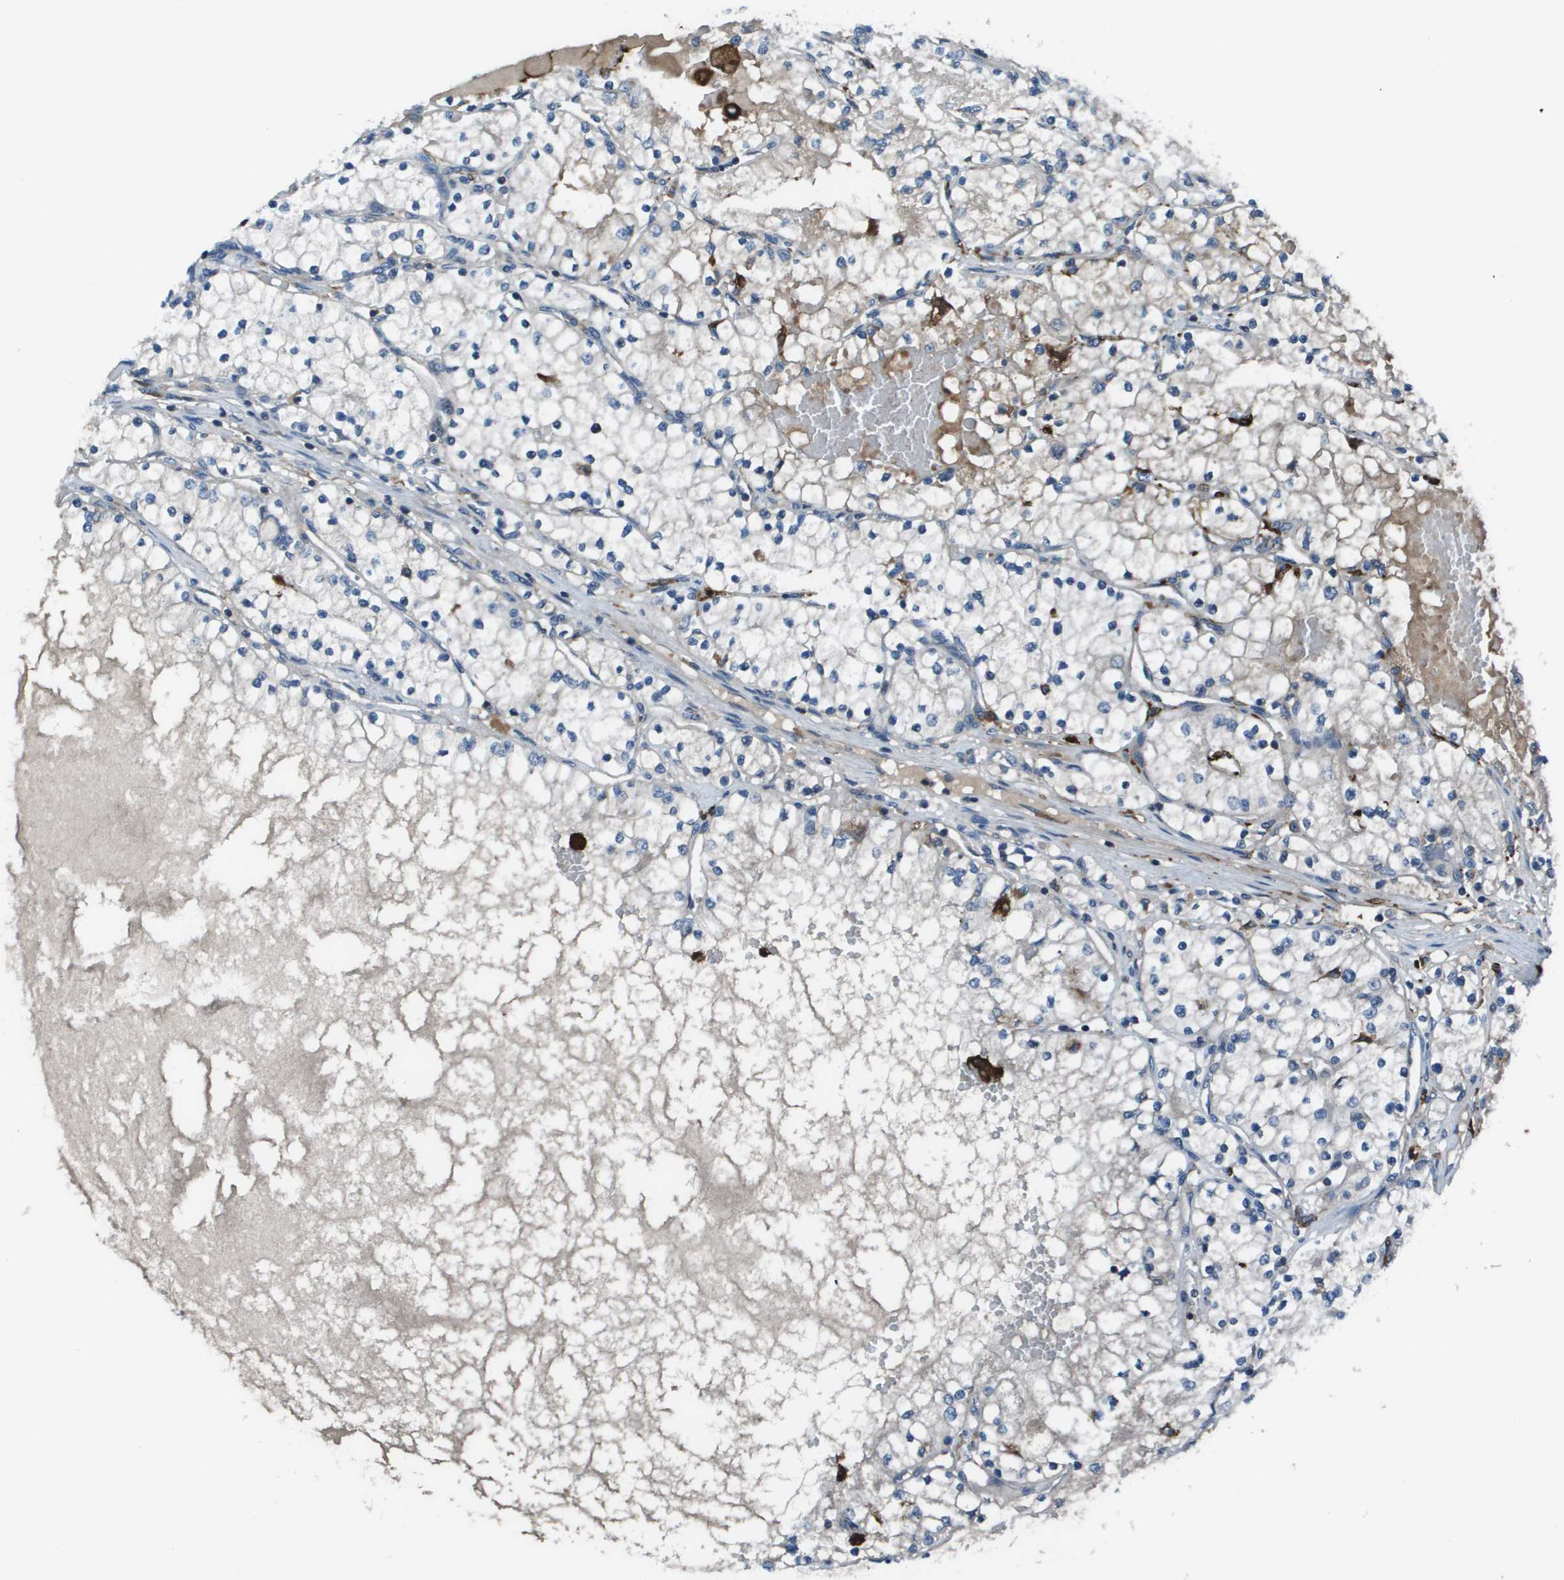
{"staining": {"intensity": "negative", "quantity": "none", "location": "none"}, "tissue": "renal cancer", "cell_type": "Tumor cells", "image_type": "cancer", "snomed": [{"axis": "morphology", "description": "Adenocarcinoma, NOS"}, {"axis": "topography", "description": "Kidney"}], "caption": "The image reveals no staining of tumor cells in renal adenocarcinoma.", "gene": "EIF3B", "patient": {"sex": "male", "age": 68}}